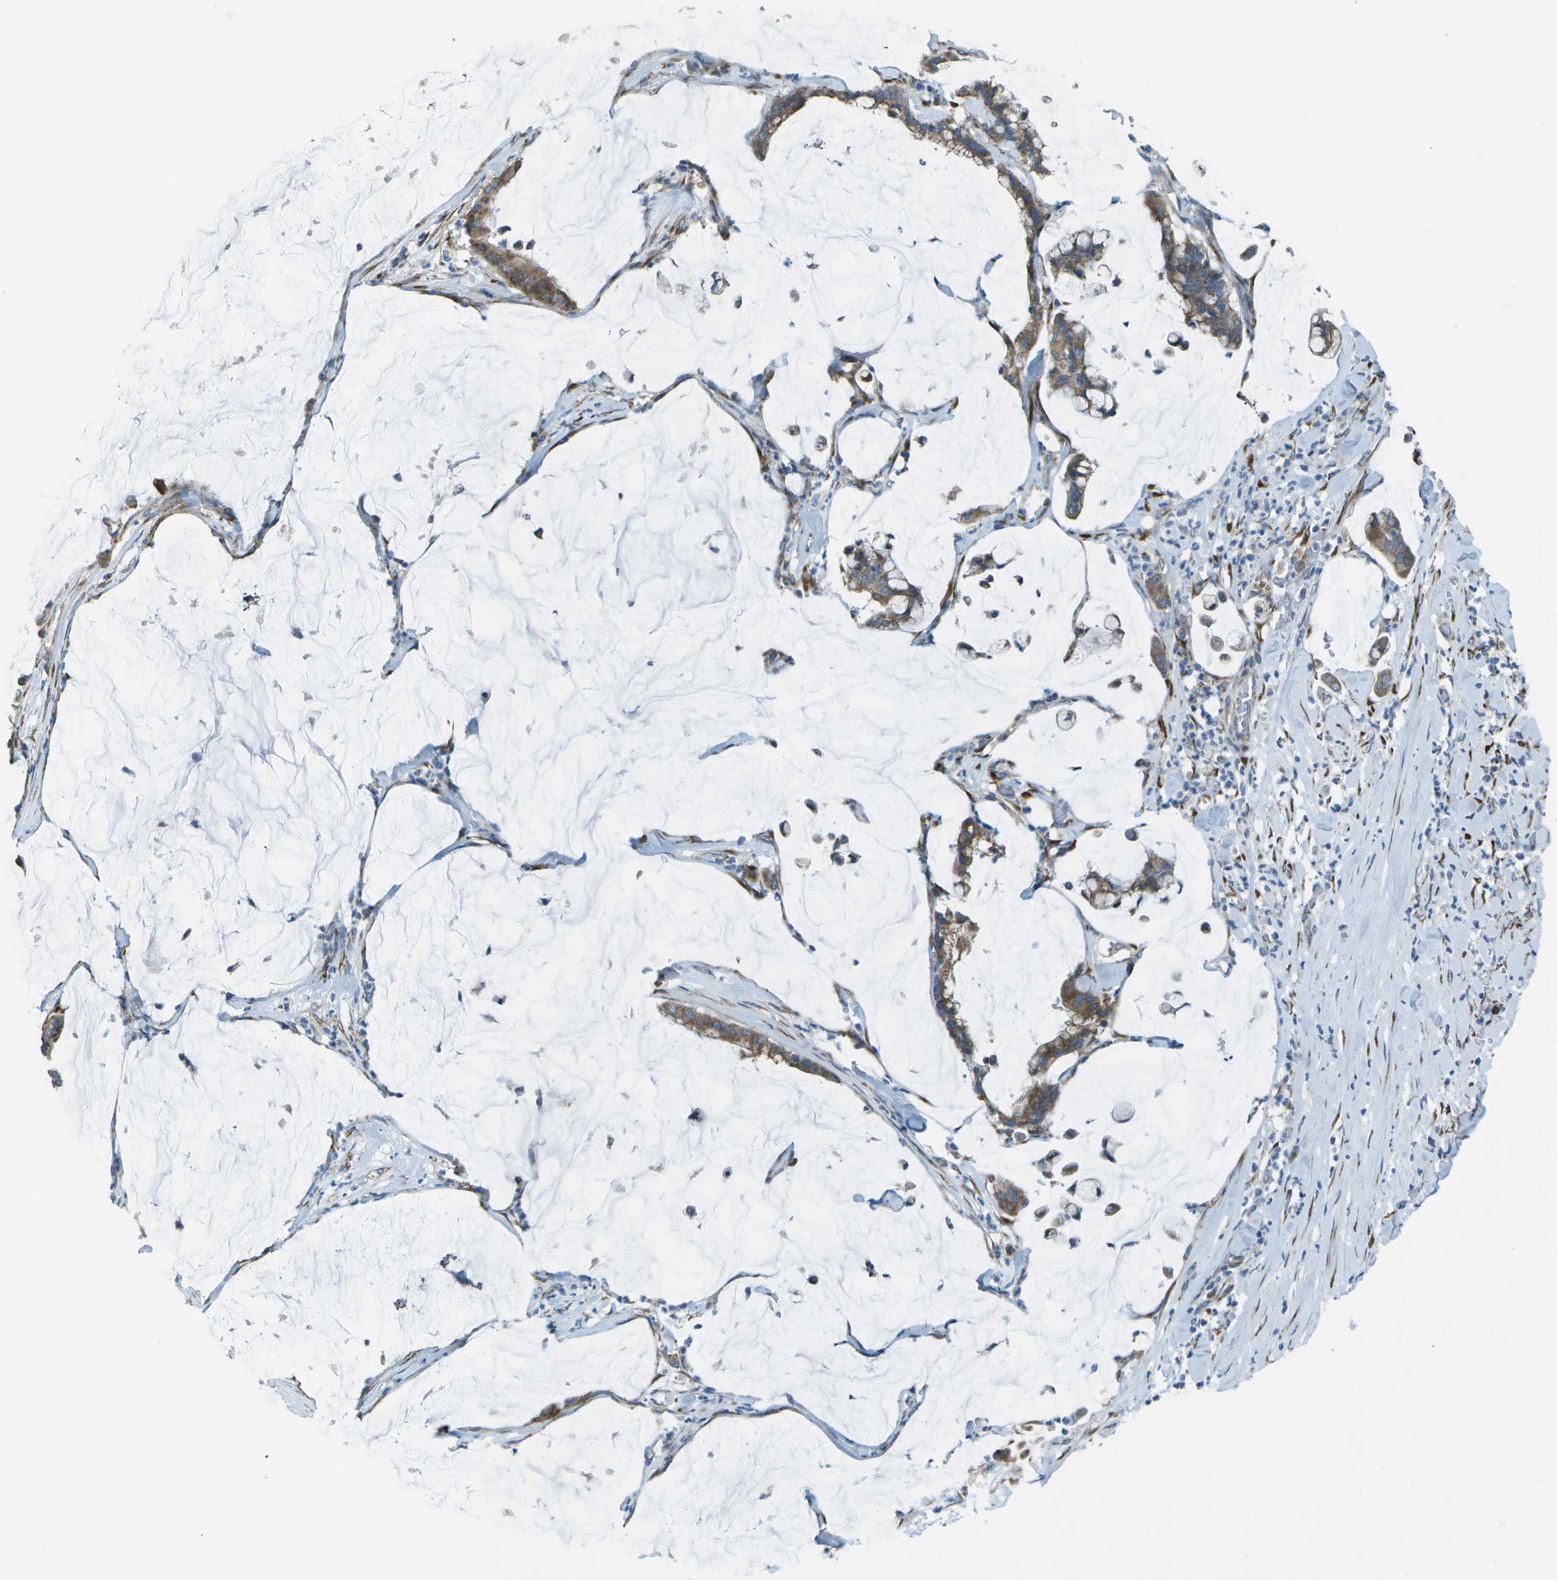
{"staining": {"intensity": "moderate", "quantity": ">75%", "location": "cytoplasmic/membranous"}, "tissue": "pancreatic cancer", "cell_type": "Tumor cells", "image_type": "cancer", "snomed": [{"axis": "morphology", "description": "Adenocarcinoma, NOS"}, {"axis": "topography", "description": "Pancreas"}], "caption": "Adenocarcinoma (pancreatic) tissue exhibits moderate cytoplasmic/membranous staining in about >75% of tumor cells, visualized by immunohistochemistry.", "gene": "KCTD3", "patient": {"sex": "male", "age": 41}}